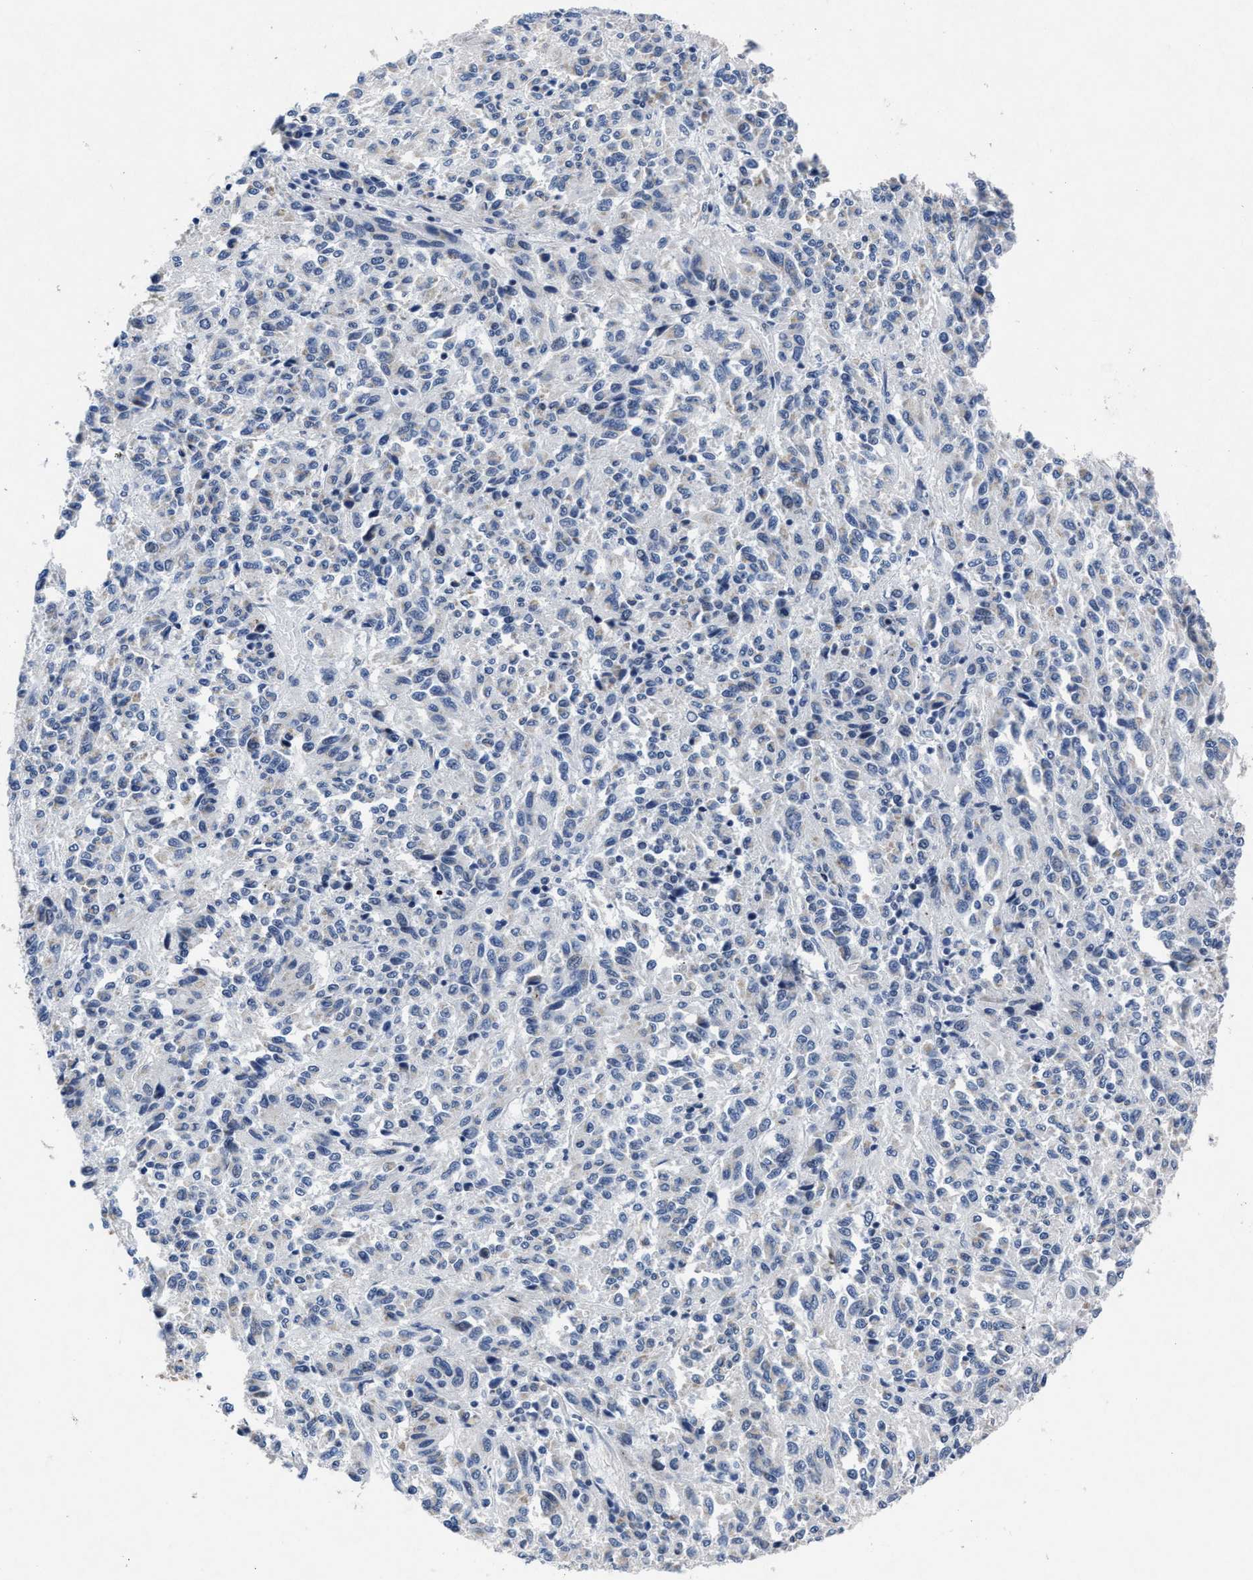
{"staining": {"intensity": "weak", "quantity": "25%-75%", "location": "cytoplasmic/membranous"}, "tissue": "melanoma", "cell_type": "Tumor cells", "image_type": "cancer", "snomed": [{"axis": "morphology", "description": "Malignant melanoma, Metastatic site"}, {"axis": "topography", "description": "Lung"}], "caption": "Human malignant melanoma (metastatic site) stained with a brown dye demonstrates weak cytoplasmic/membranous positive staining in about 25%-75% of tumor cells.", "gene": "ID3", "patient": {"sex": "male", "age": 64}}